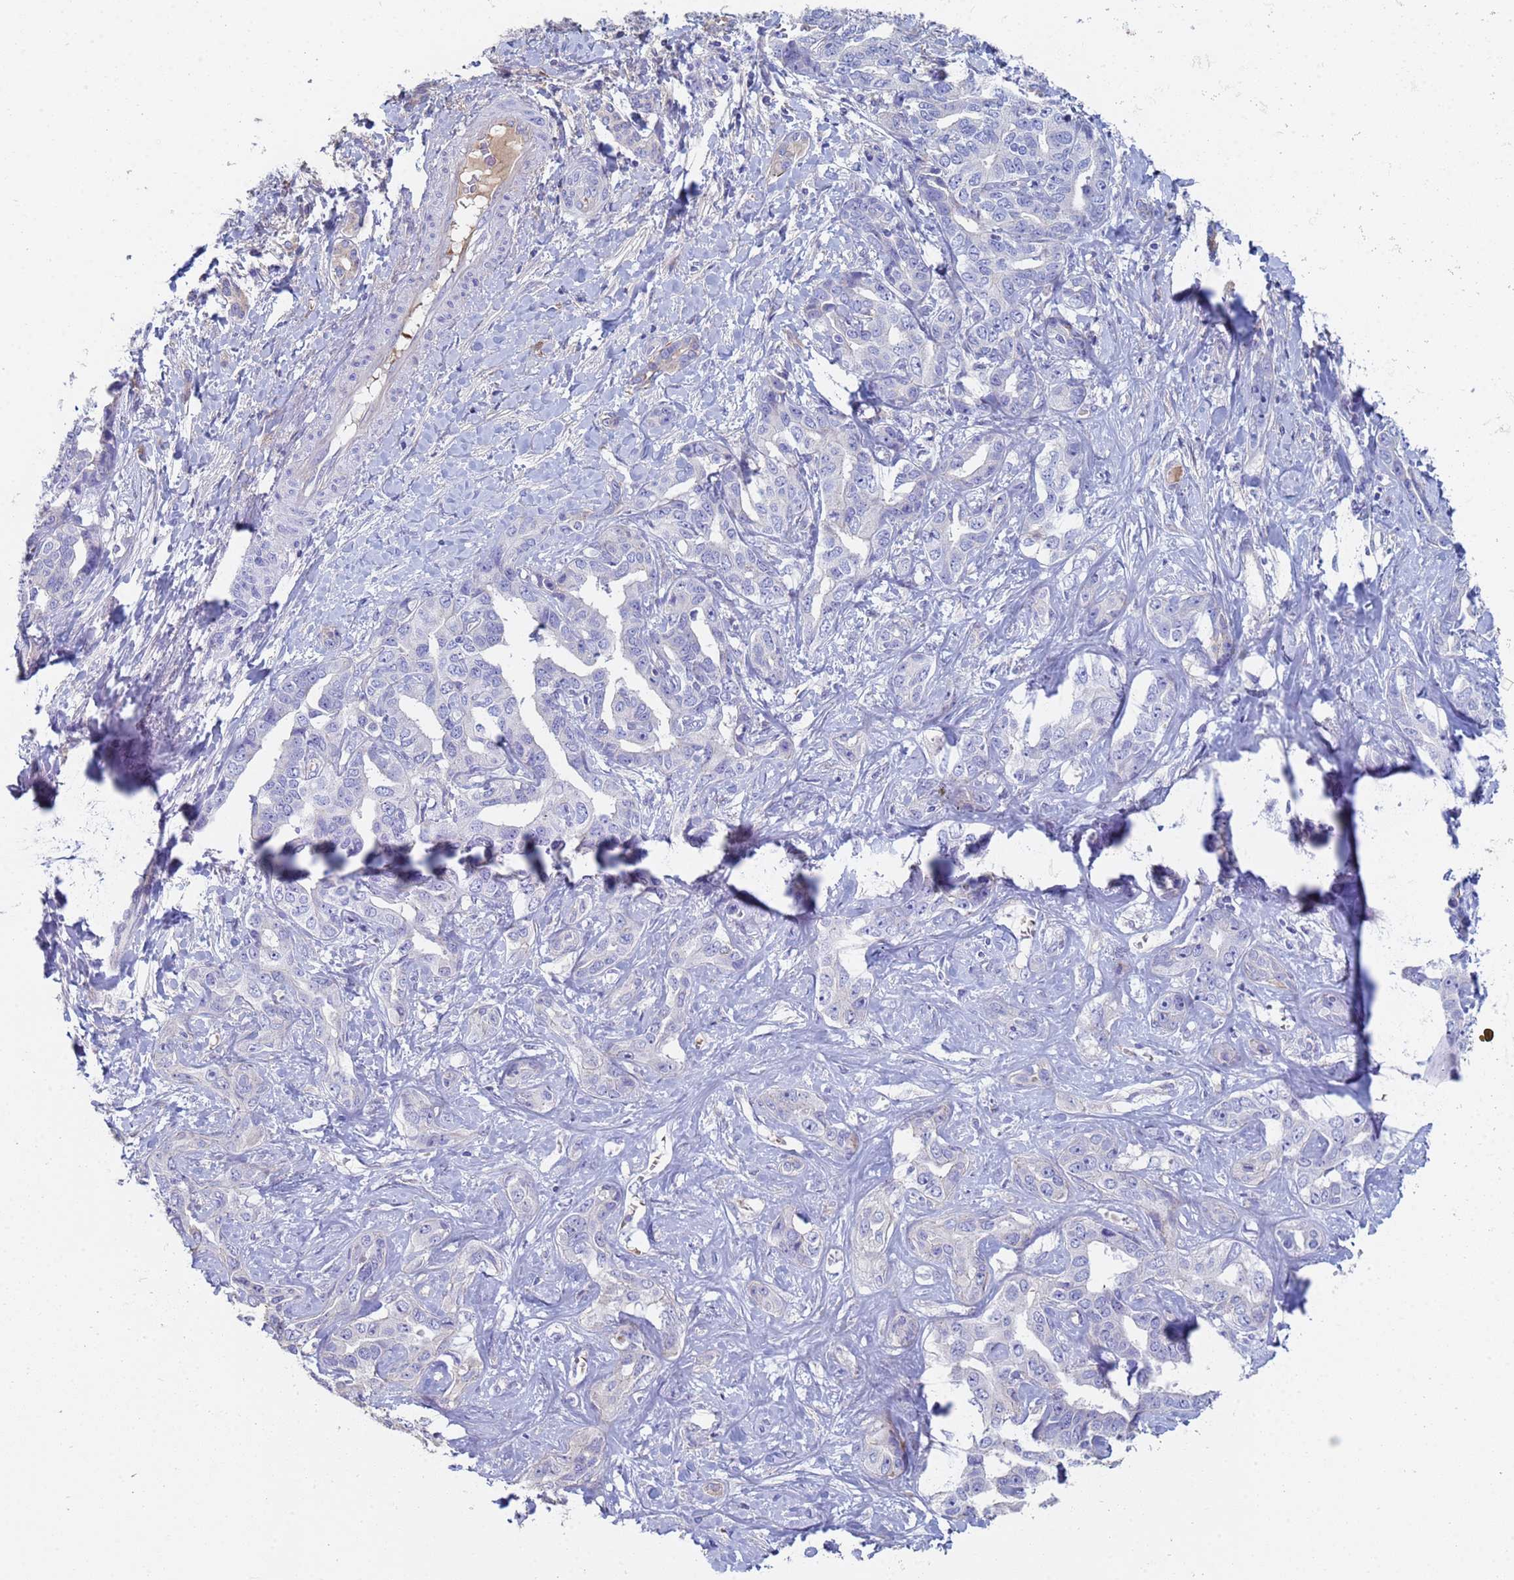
{"staining": {"intensity": "negative", "quantity": "none", "location": "none"}, "tissue": "liver cancer", "cell_type": "Tumor cells", "image_type": "cancer", "snomed": [{"axis": "morphology", "description": "Cholangiocarcinoma"}, {"axis": "topography", "description": "Liver"}], "caption": "Liver cholangiocarcinoma was stained to show a protein in brown. There is no significant positivity in tumor cells.", "gene": "ABCA8", "patient": {"sex": "male", "age": 59}}